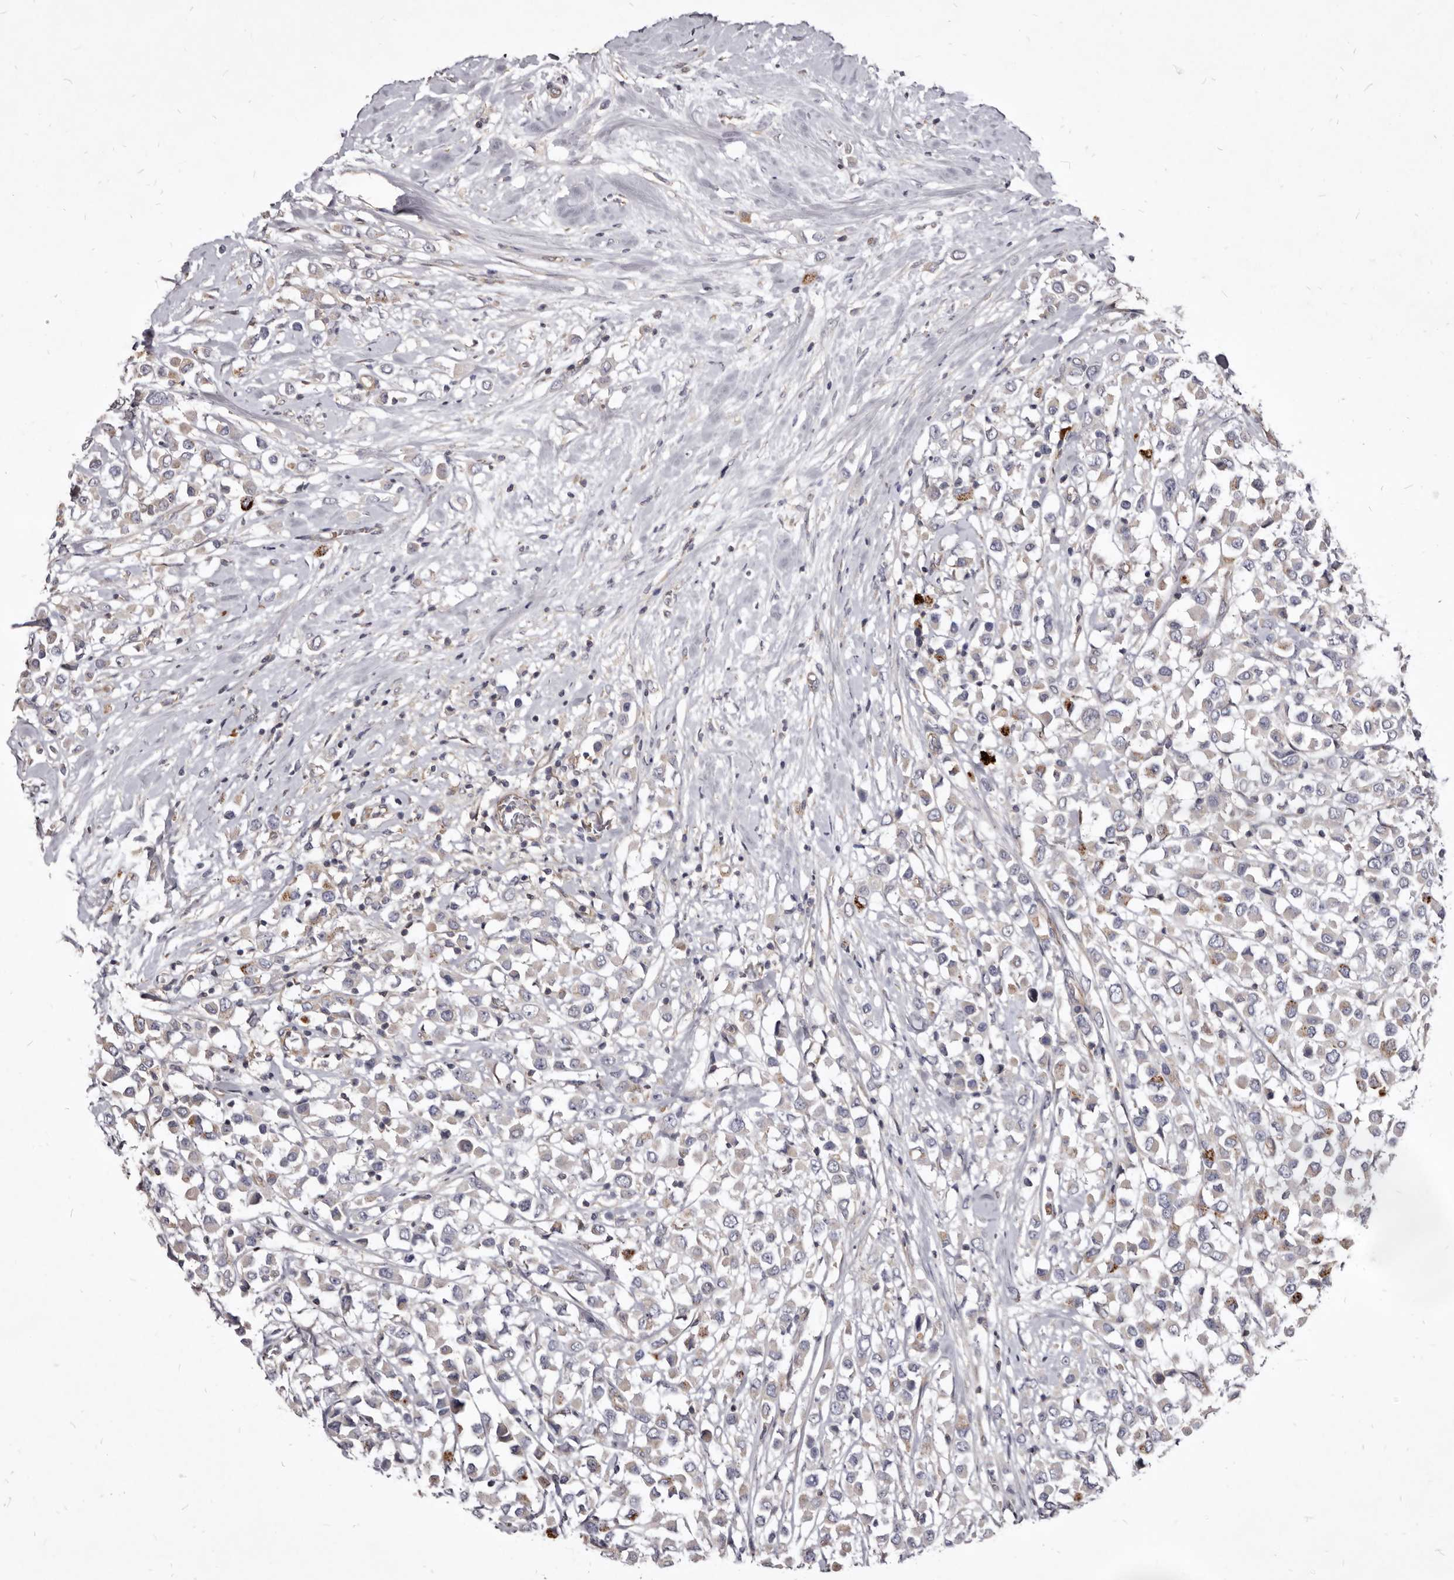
{"staining": {"intensity": "strong", "quantity": "<25%", "location": "cytoplasmic/membranous"}, "tissue": "breast cancer", "cell_type": "Tumor cells", "image_type": "cancer", "snomed": [{"axis": "morphology", "description": "Duct carcinoma"}, {"axis": "topography", "description": "Breast"}], "caption": "Immunohistochemical staining of breast cancer shows strong cytoplasmic/membranous protein positivity in about <25% of tumor cells.", "gene": "FAS", "patient": {"sex": "female", "age": 61}}